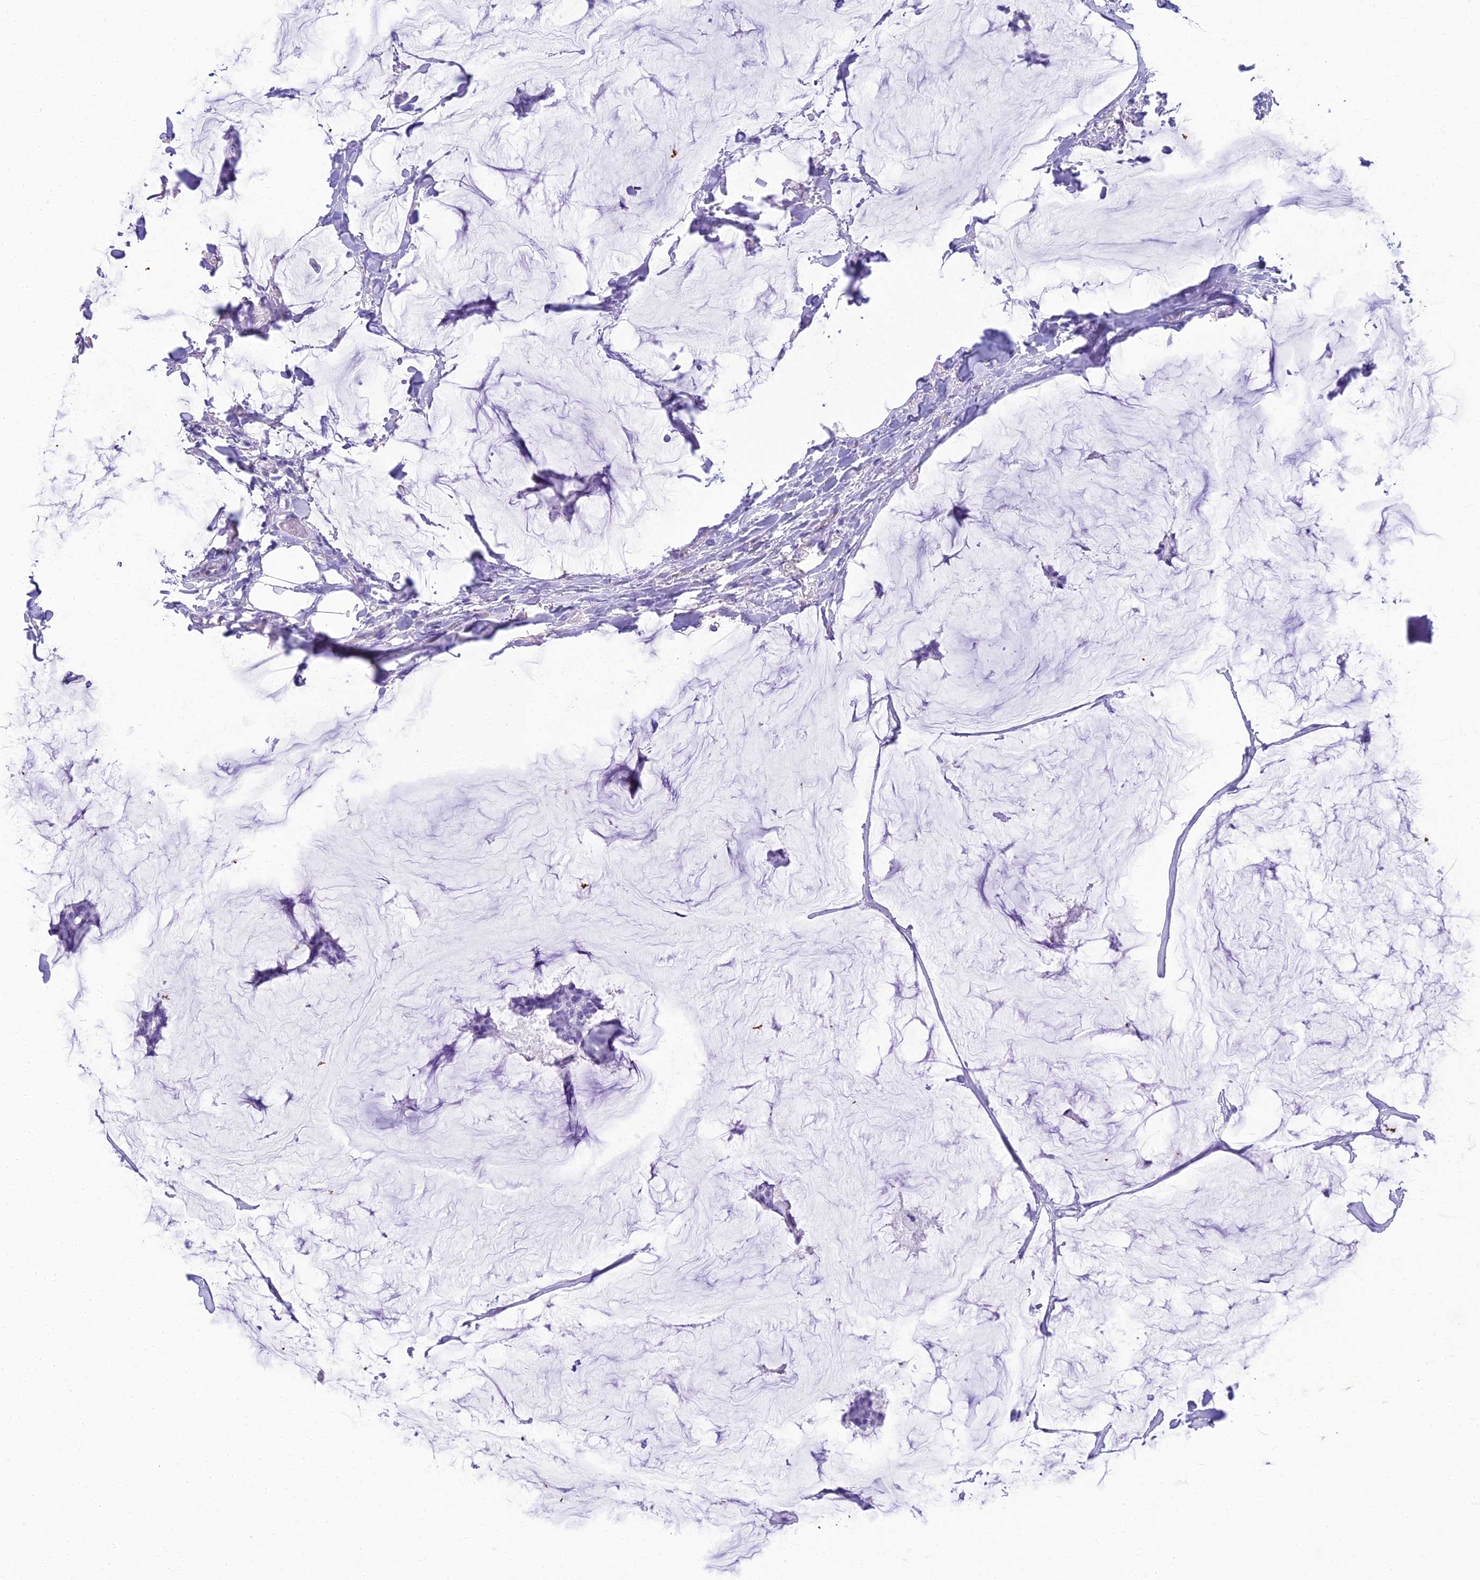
{"staining": {"intensity": "negative", "quantity": "none", "location": "none"}, "tissue": "breast cancer", "cell_type": "Tumor cells", "image_type": "cancer", "snomed": [{"axis": "morphology", "description": "Duct carcinoma"}, {"axis": "topography", "description": "Breast"}], "caption": "The micrograph shows no staining of tumor cells in infiltrating ductal carcinoma (breast).", "gene": "NINJ1", "patient": {"sex": "female", "age": 93}}